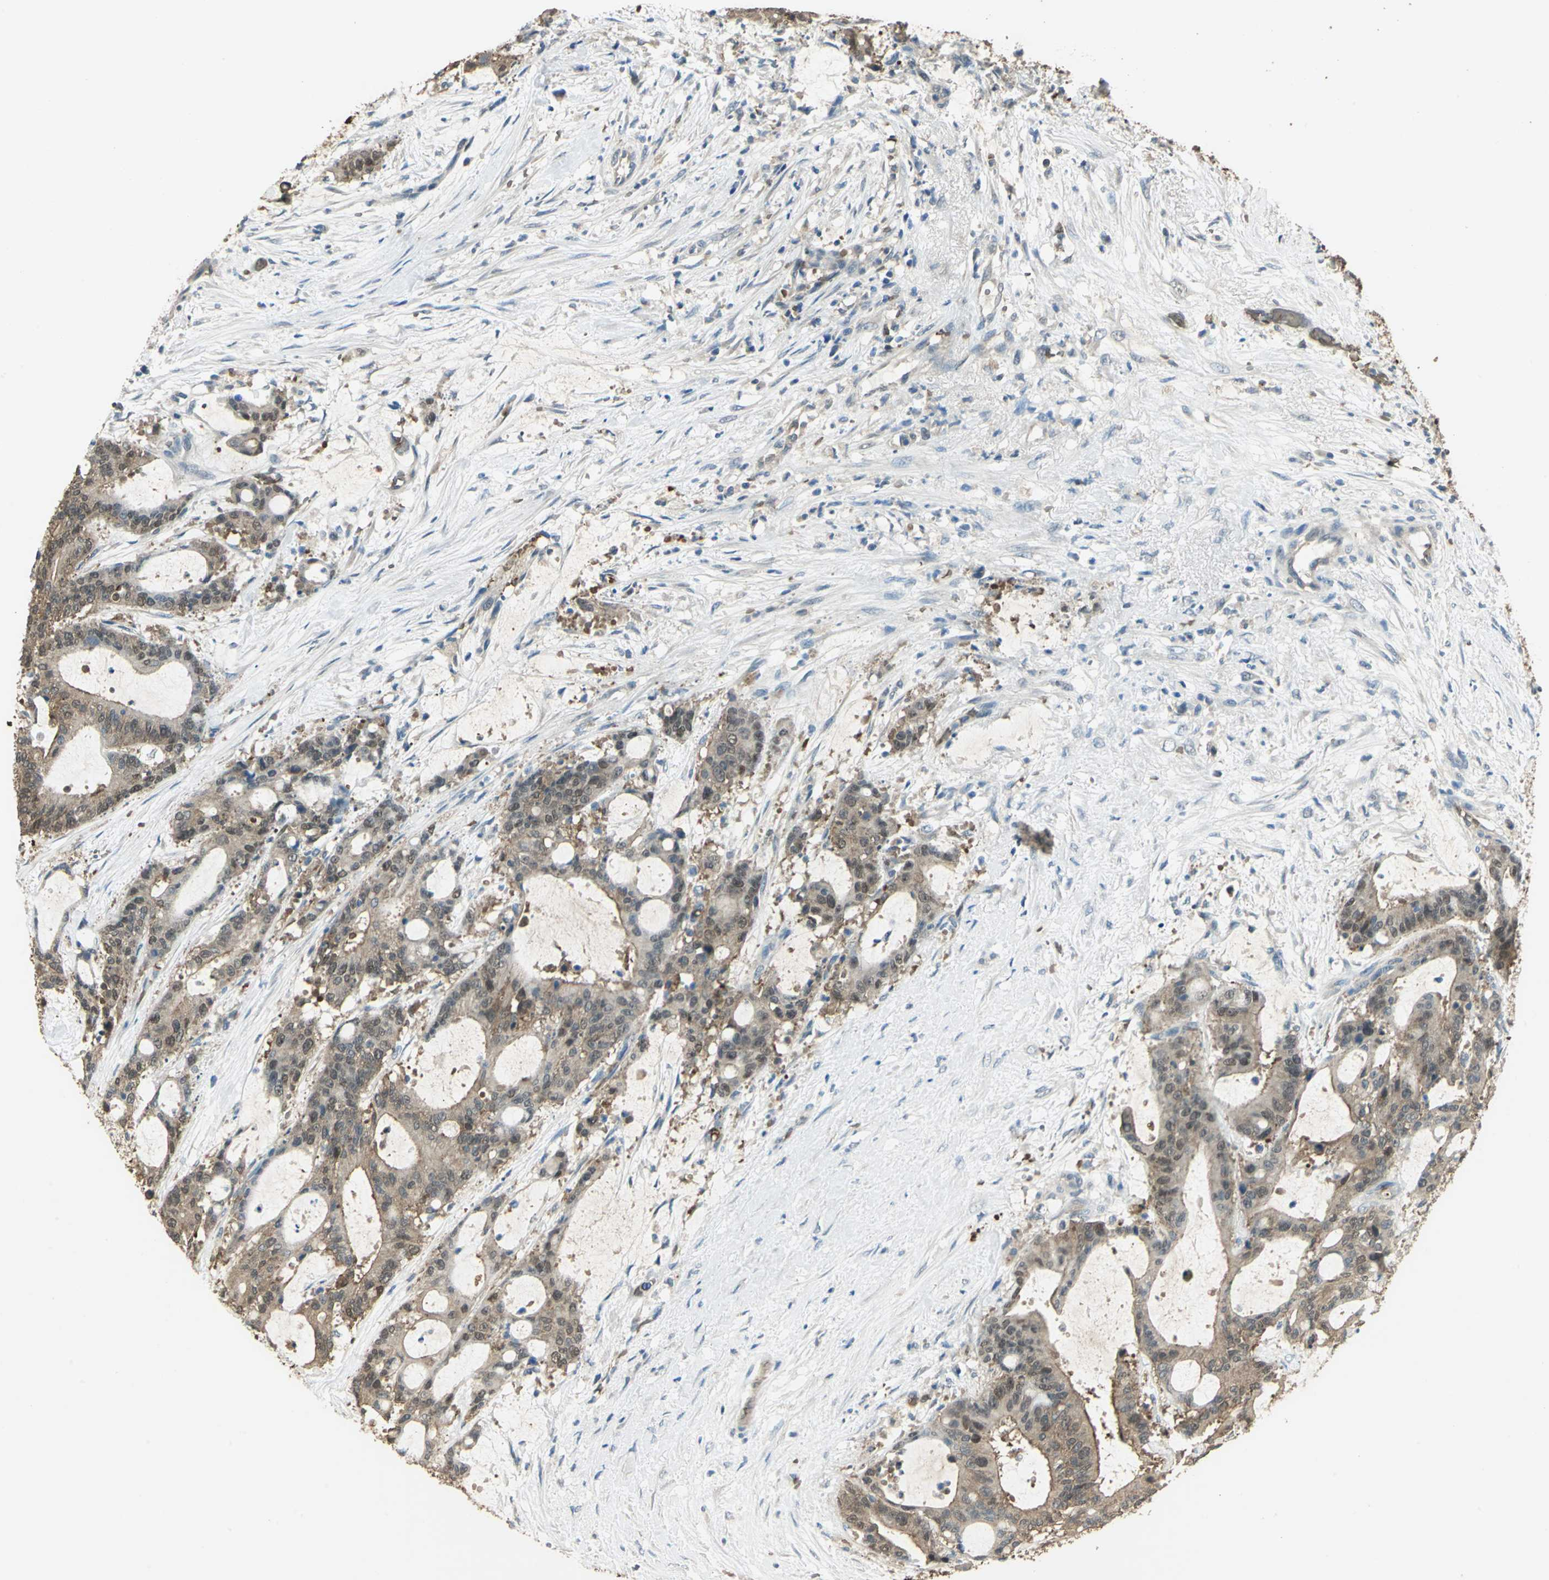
{"staining": {"intensity": "moderate", "quantity": ">75%", "location": "cytoplasmic/membranous"}, "tissue": "liver cancer", "cell_type": "Tumor cells", "image_type": "cancer", "snomed": [{"axis": "morphology", "description": "Cholangiocarcinoma"}, {"axis": "topography", "description": "Liver"}], "caption": "This image displays immunohistochemistry staining of human liver cancer (cholangiocarcinoma), with medium moderate cytoplasmic/membranous positivity in approximately >75% of tumor cells.", "gene": "DDAH1", "patient": {"sex": "female", "age": 73}}